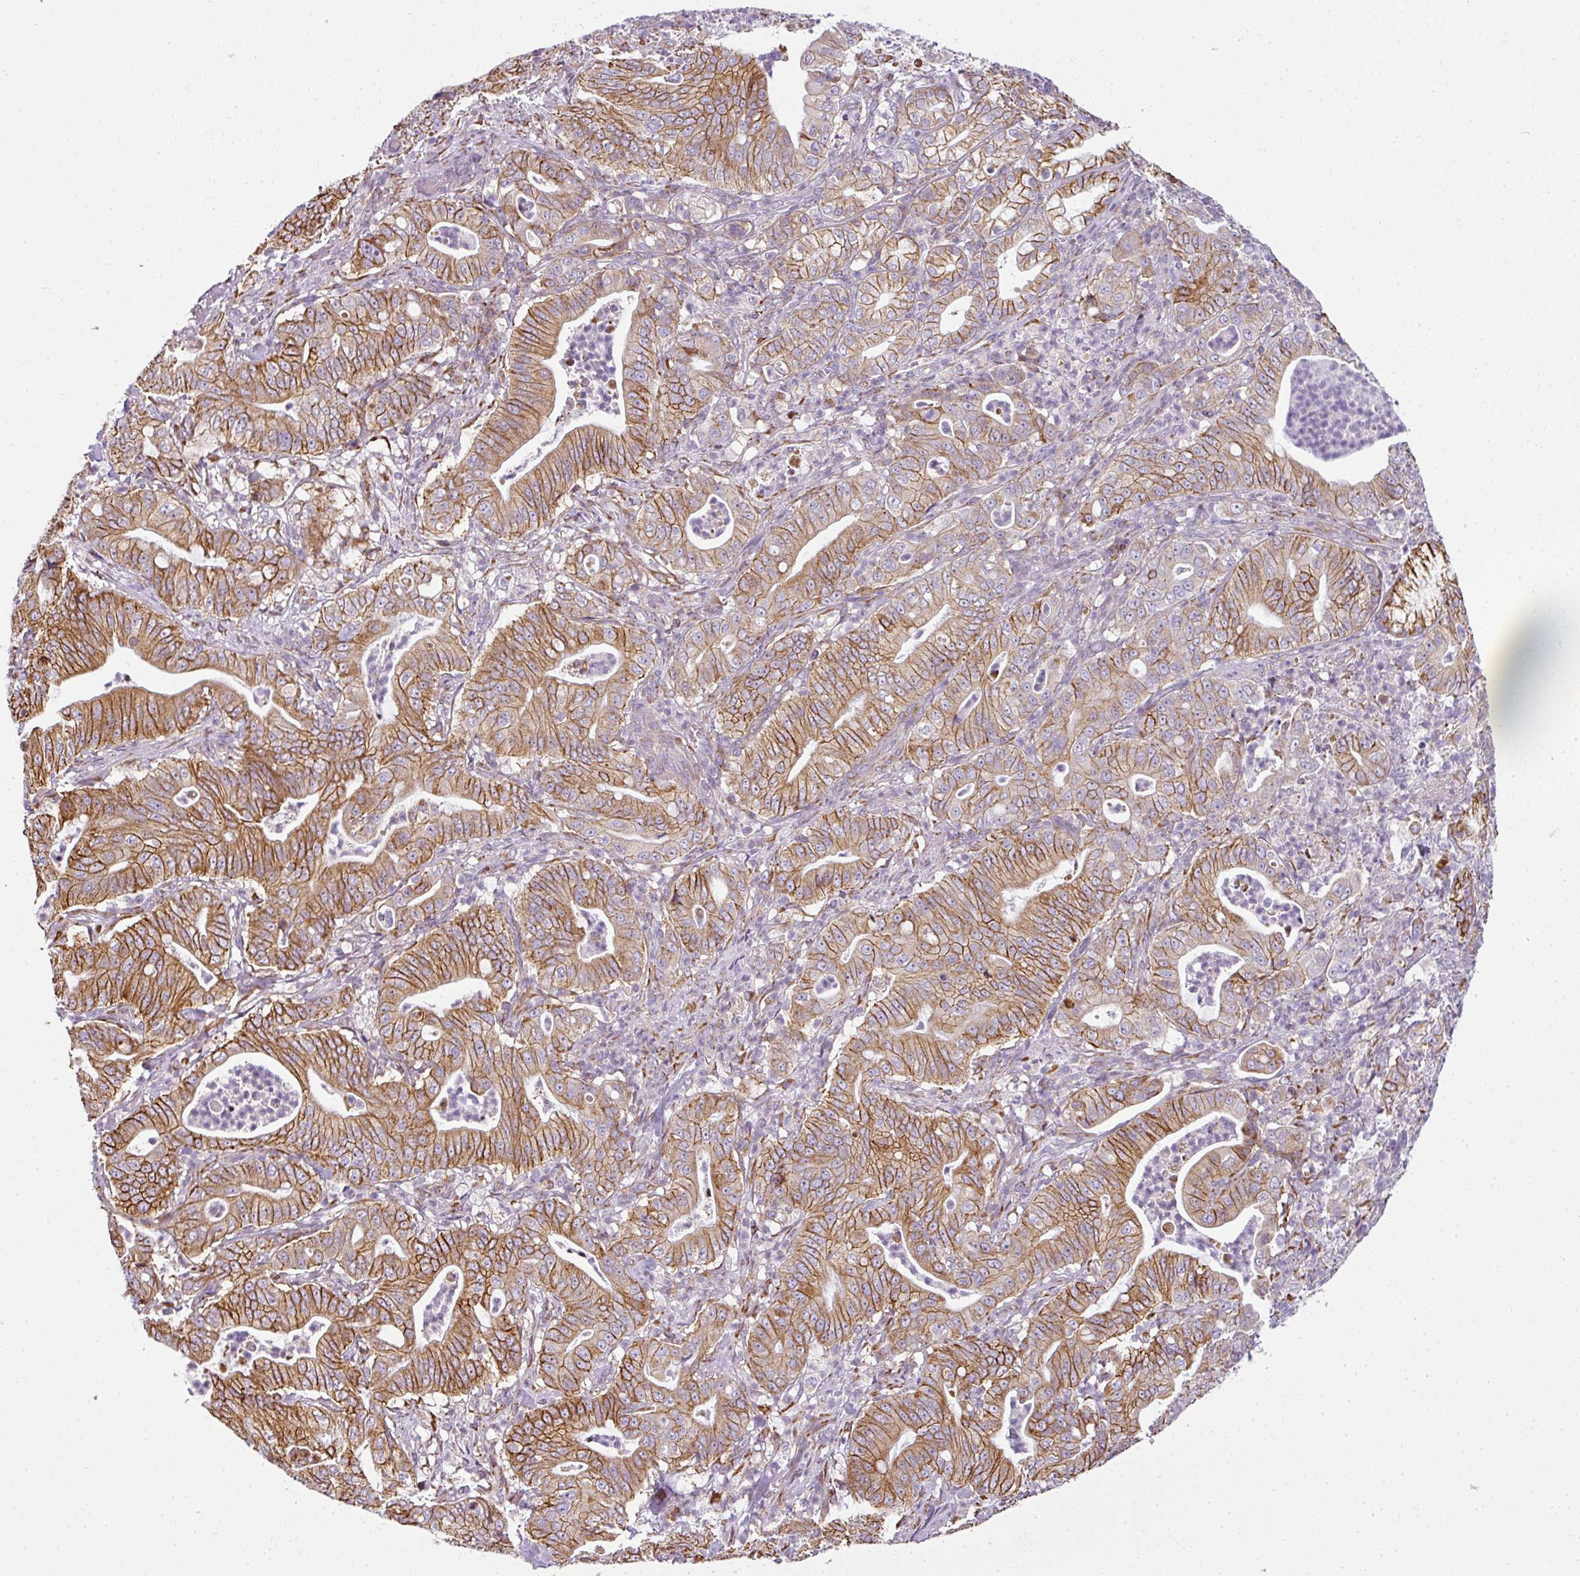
{"staining": {"intensity": "moderate", "quantity": ">75%", "location": "cytoplasmic/membranous"}, "tissue": "pancreatic cancer", "cell_type": "Tumor cells", "image_type": "cancer", "snomed": [{"axis": "morphology", "description": "Adenocarcinoma, NOS"}, {"axis": "topography", "description": "Pancreas"}], "caption": "Moderate cytoplasmic/membranous protein expression is identified in approximately >75% of tumor cells in adenocarcinoma (pancreatic).", "gene": "ANKRD18A", "patient": {"sex": "male", "age": 71}}